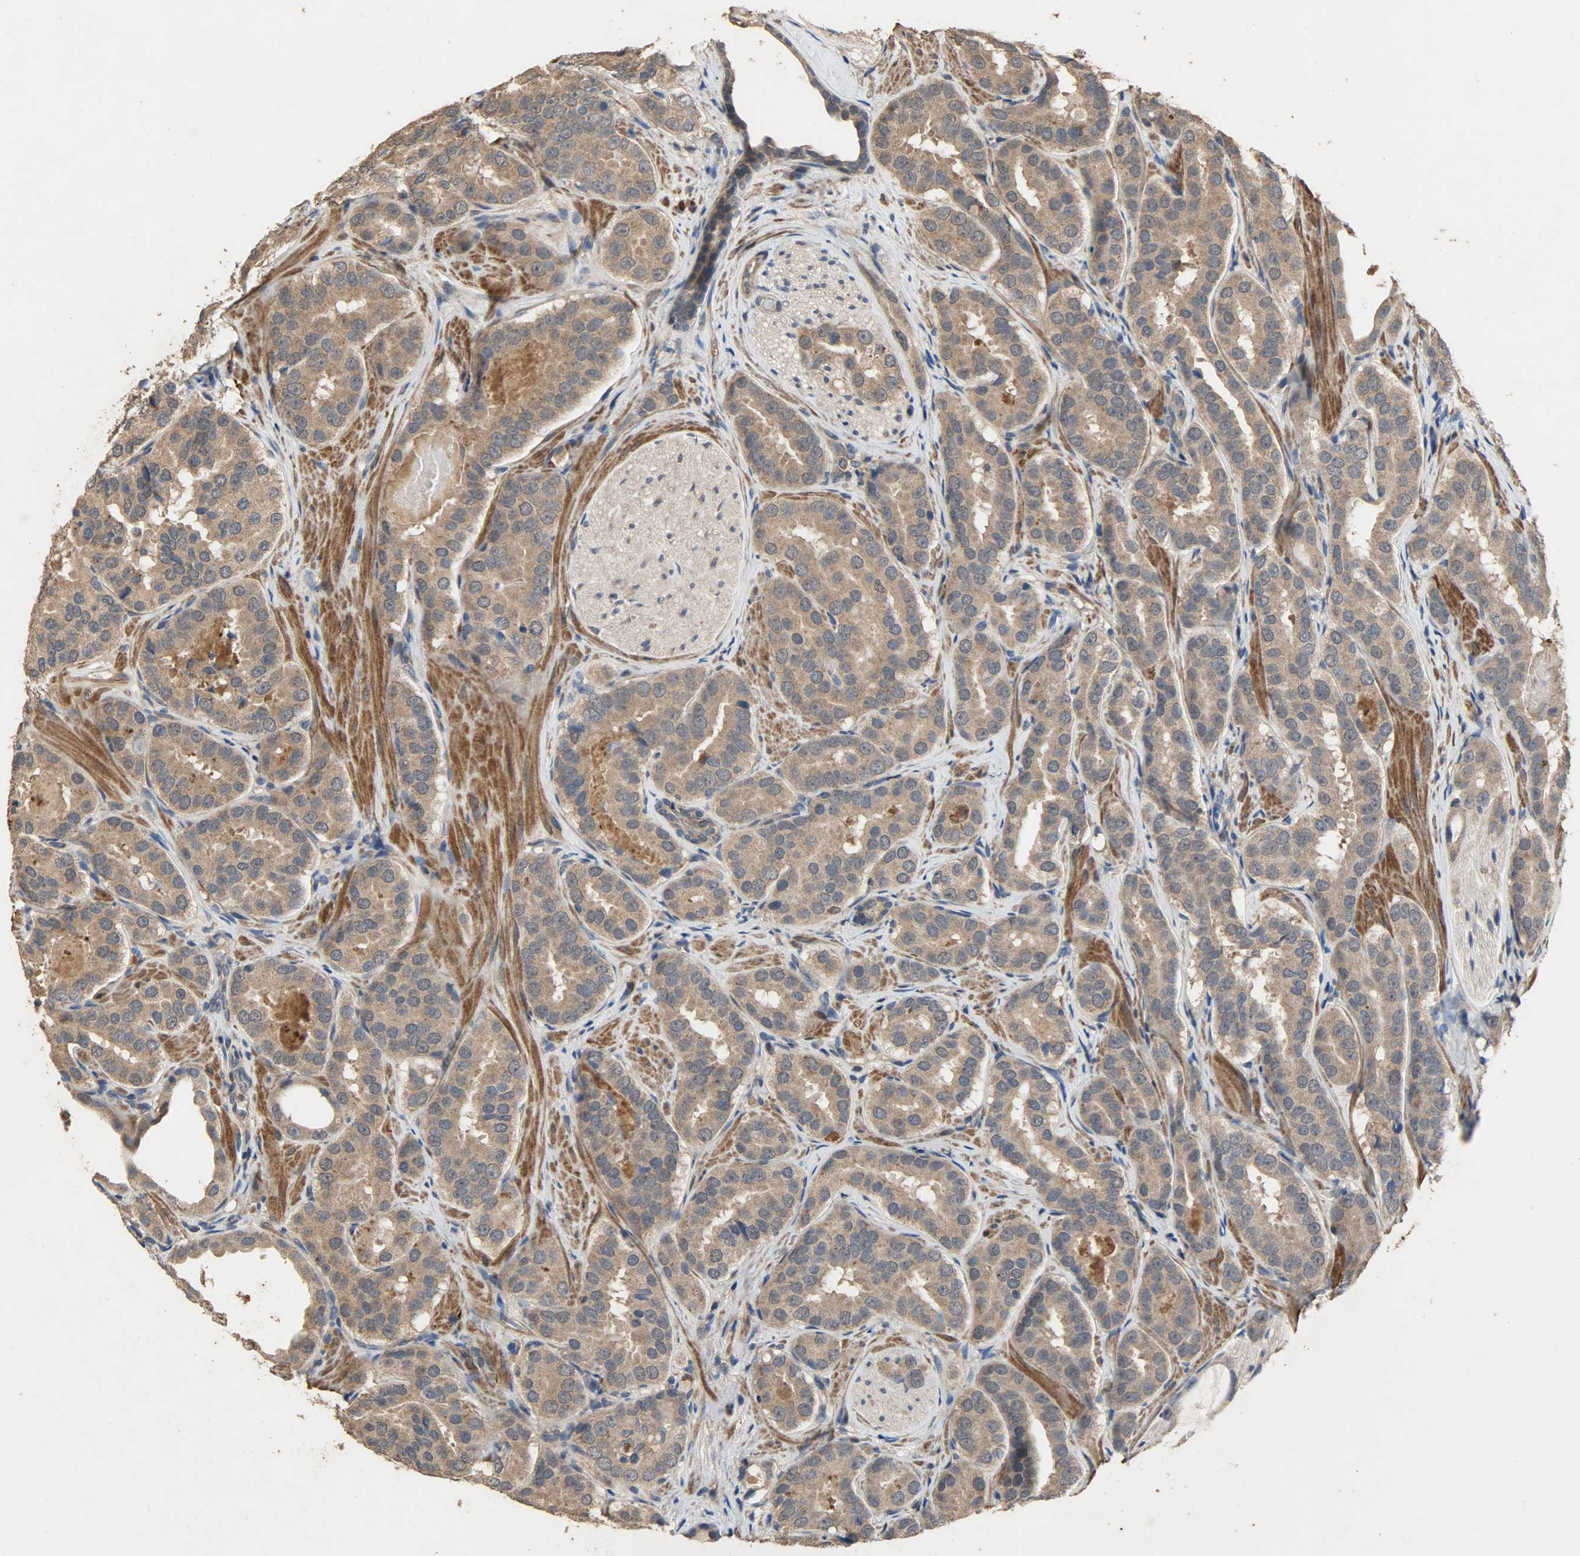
{"staining": {"intensity": "moderate", "quantity": ">75%", "location": "cytoplasmic/membranous"}, "tissue": "prostate cancer", "cell_type": "Tumor cells", "image_type": "cancer", "snomed": [{"axis": "morphology", "description": "Adenocarcinoma, Low grade"}, {"axis": "topography", "description": "Prostate"}], "caption": "Human low-grade adenocarcinoma (prostate) stained with a protein marker shows moderate staining in tumor cells.", "gene": "CDKN2C", "patient": {"sex": "male", "age": 59}}